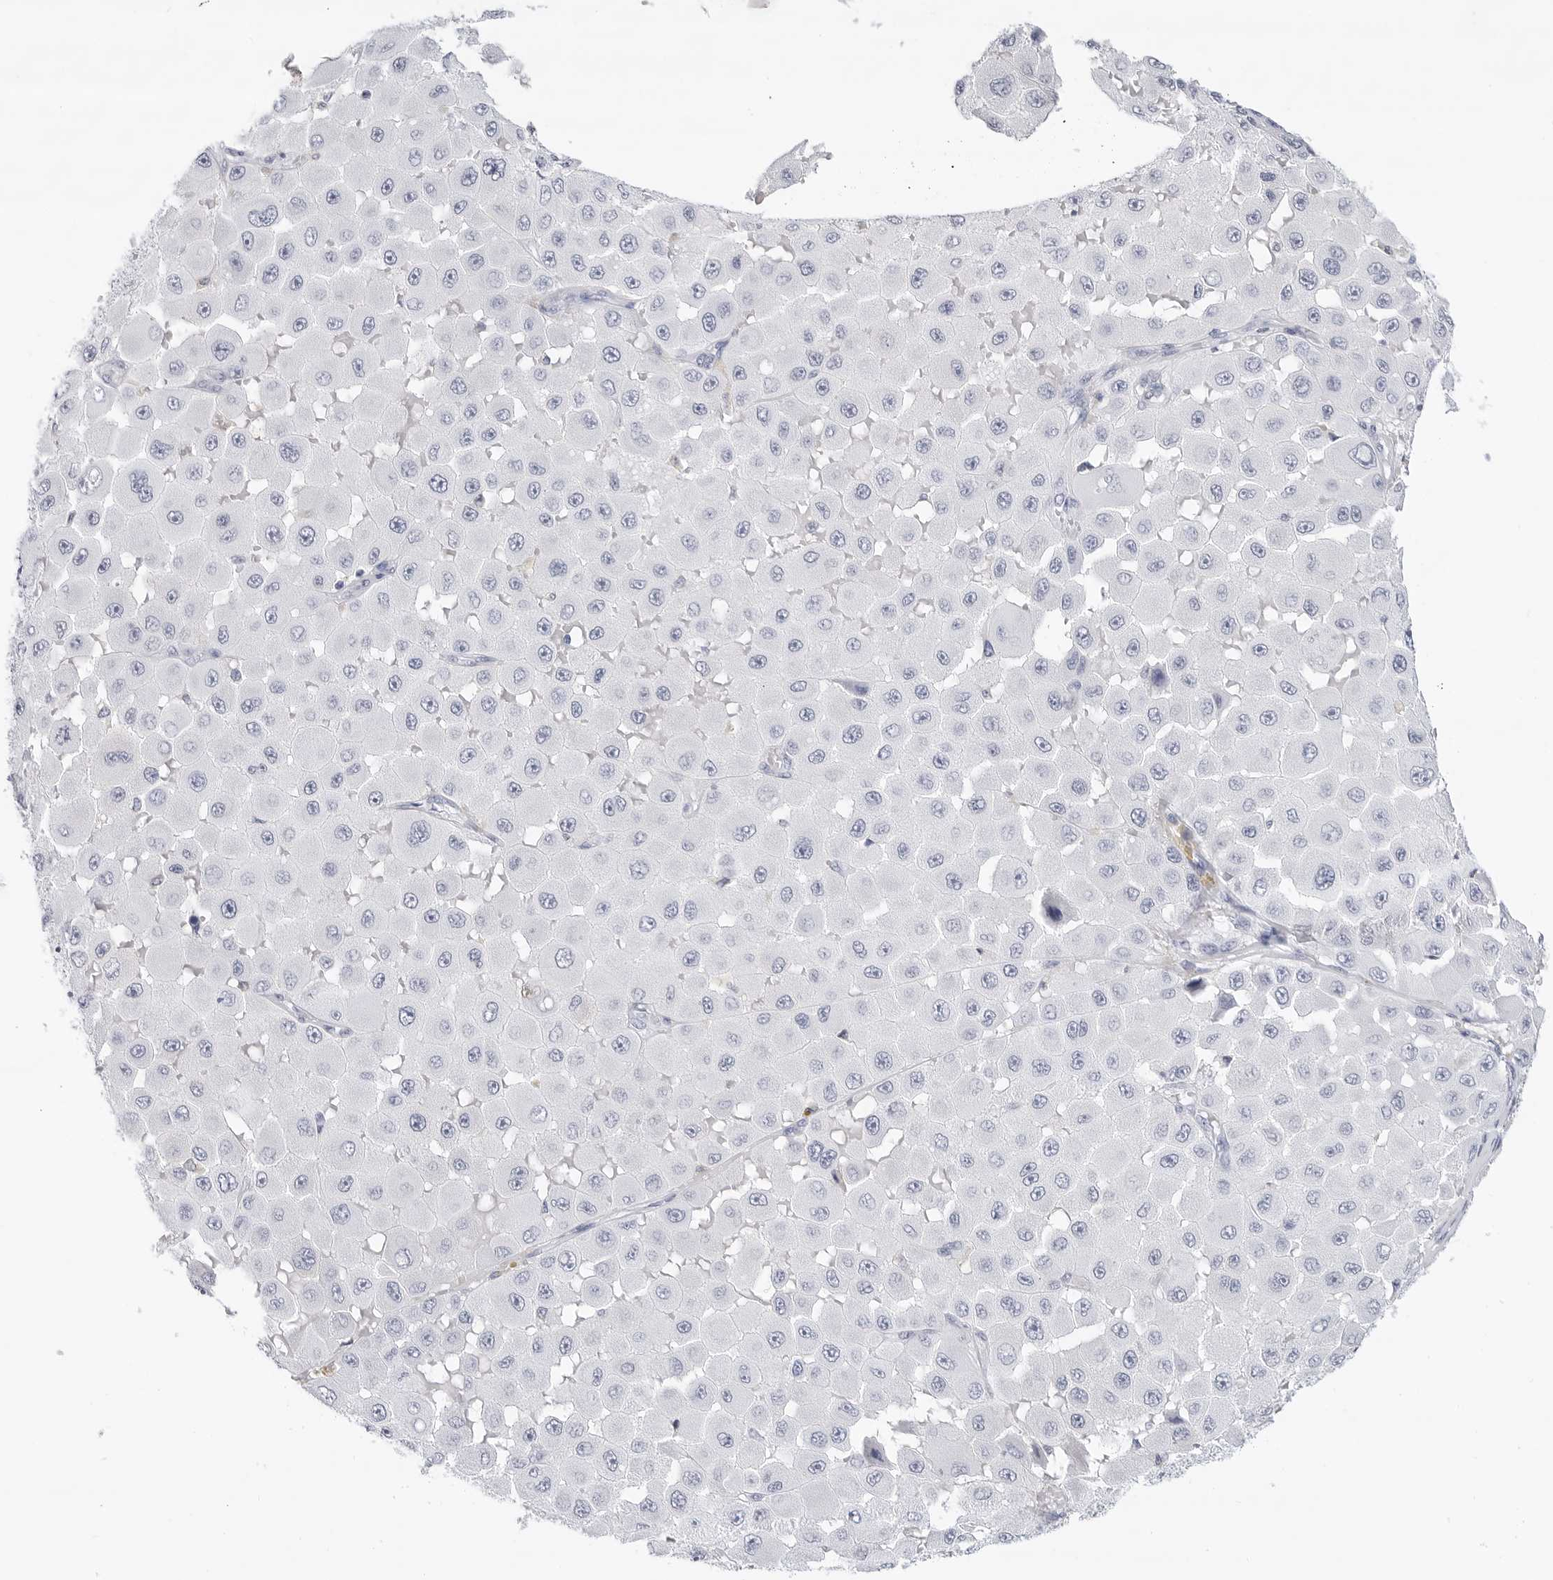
{"staining": {"intensity": "negative", "quantity": "none", "location": "none"}, "tissue": "melanoma", "cell_type": "Tumor cells", "image_type": "cancer", "snomed": [{"axis": "morphology", "description": "Malignant melanoma, NOS"}, {"axis": "topography", "description": "Skin"}], "caption": "Micrograph shows no significant protein staining in tumor cells of melanoma. (Immunohistochemistry (ihc), brightfield microscopy, high magnification).", "gene": "SLC19A1", "patient": {"sex": "female", "age": 81}}